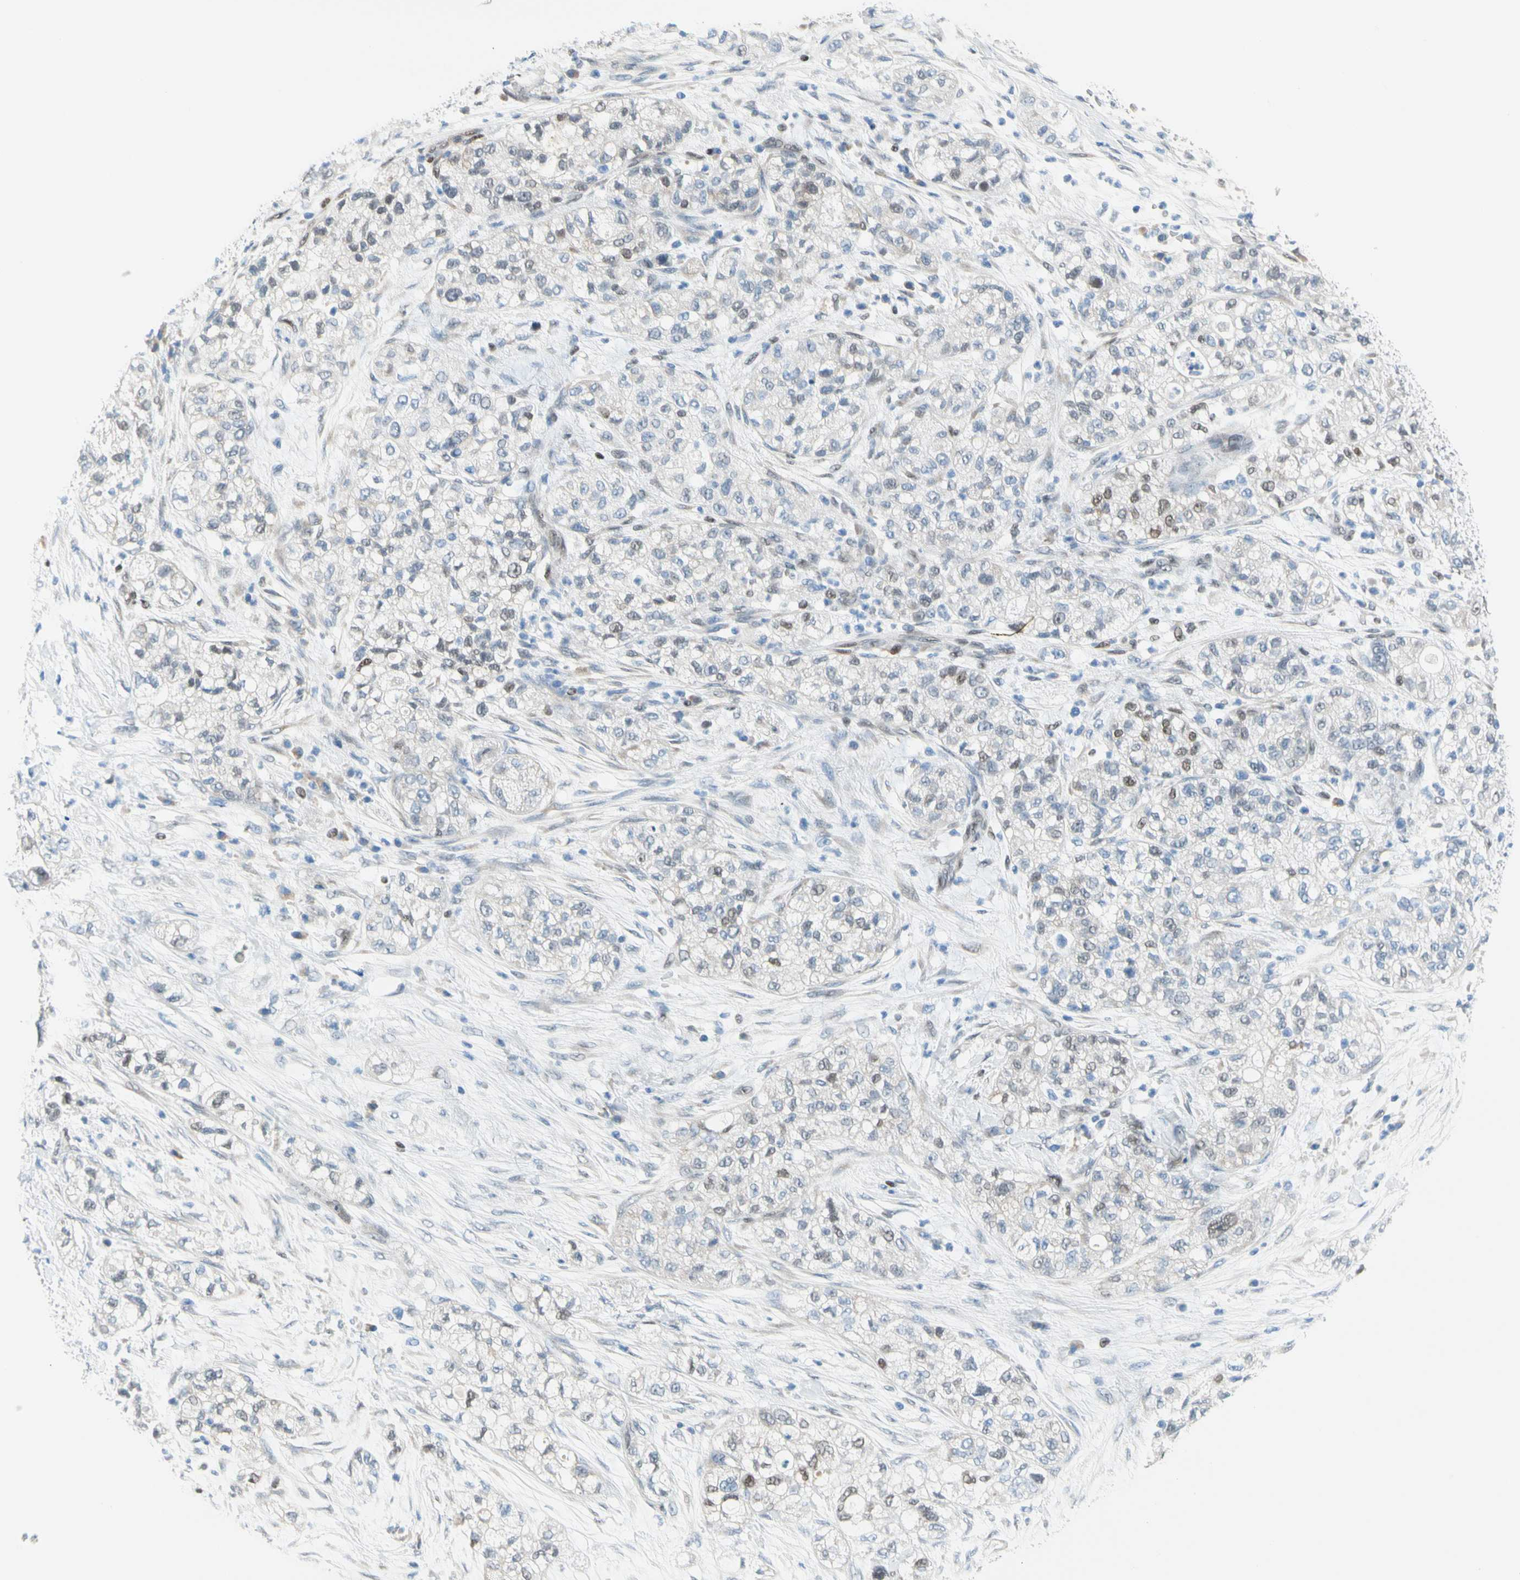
{"staining": {"intensity": "weak", "quantity": "<25%", "location": "nuclear"}, "tissue": "pancreatic cancer", "cell_type": "Tumor cells", "image_type": "cancer", "snomed": [{"axis": "morphology", "description": "Adenocarcinoma, NOS"}, {"axis": "topography", "description": "Pancreas"}], "caption": "This histopathology image is of pancreatic adenocarcinoma stained with immunohistochemistry to label a protein in brown with the nuclei are counter-stained blue. There is no expression in tumor cells.", "gene": "NFIA", "patient": {"sex": "female", "age": 78}}